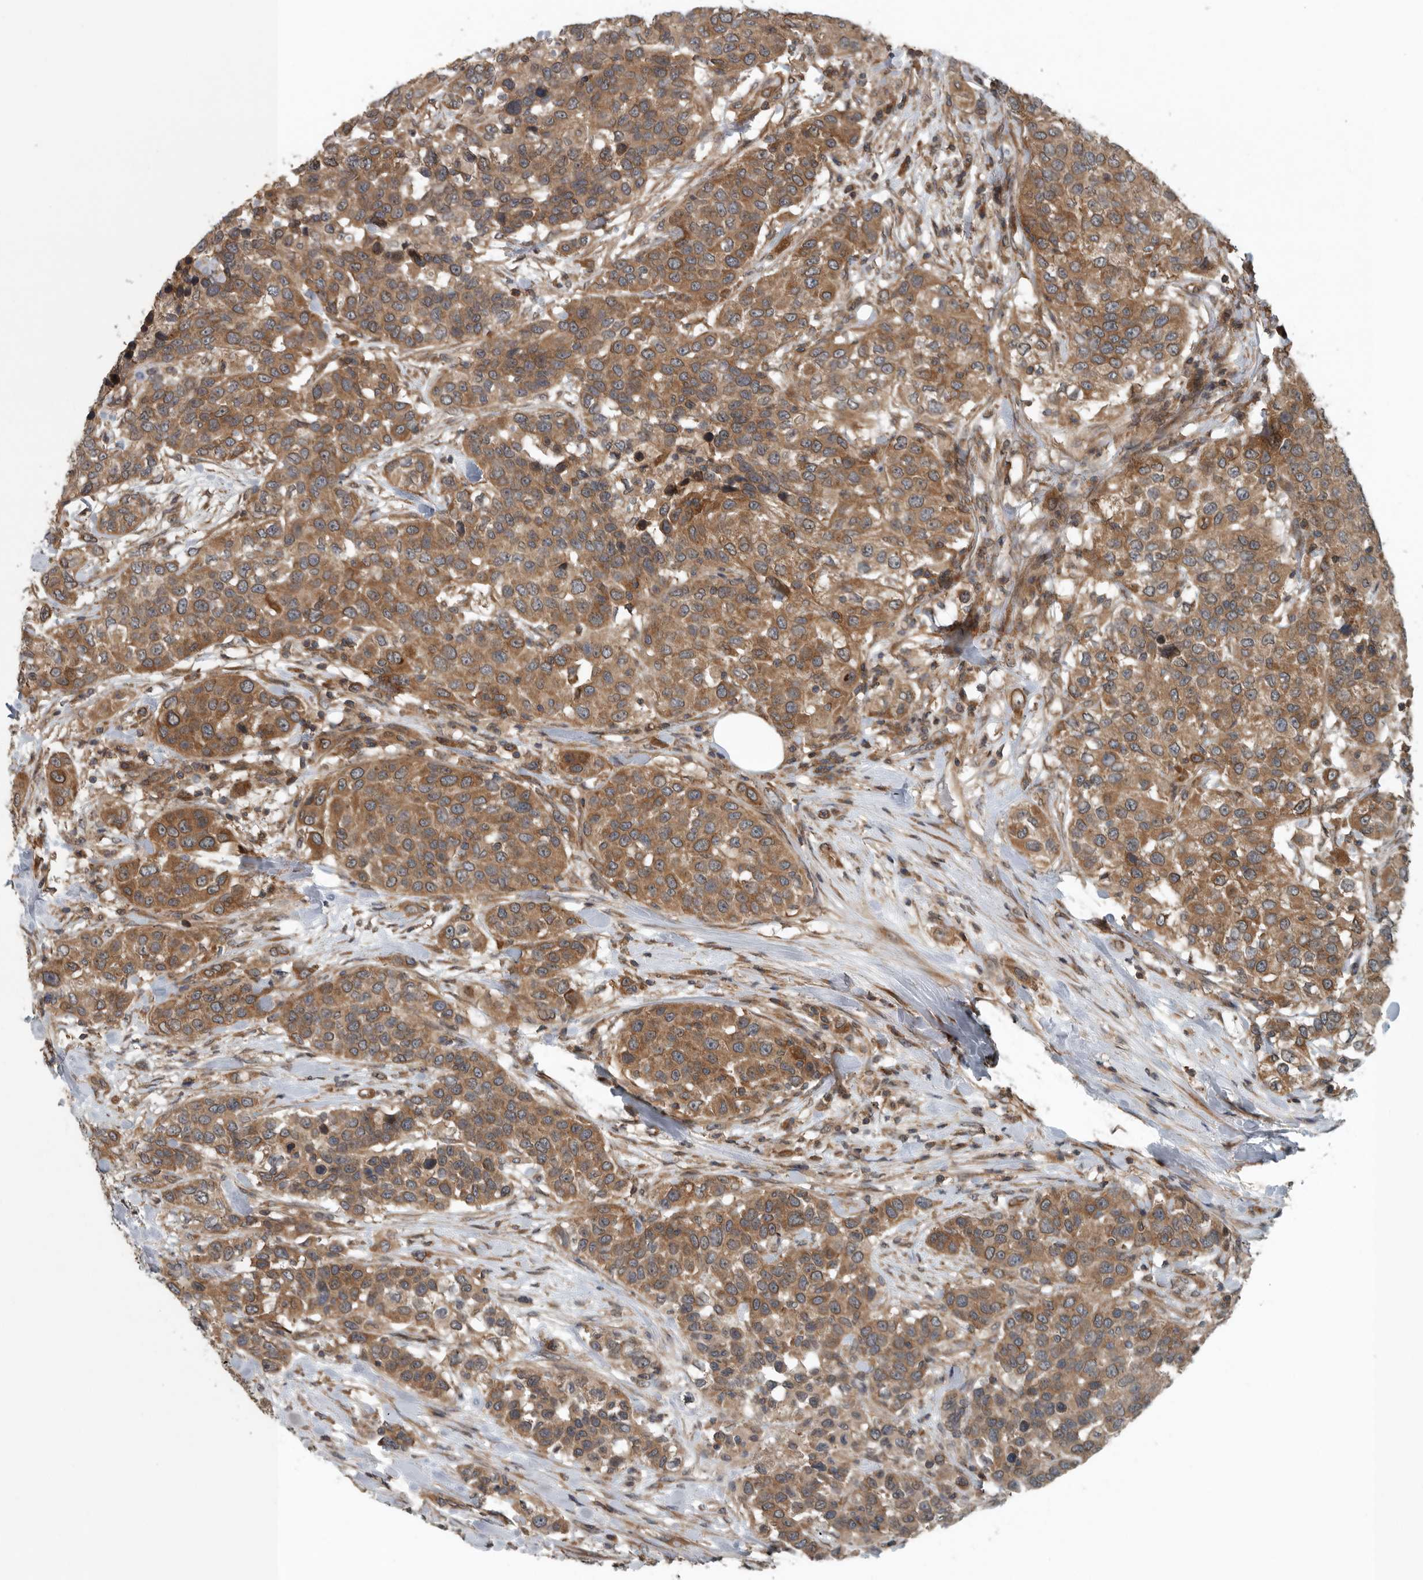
{"staining": {"intensity": "moderate", "quantity": ">75%", "location": "cytoplasmic/membranous"}, "tissue": "urothelial cancer", "cell_type": "Tumor cells", "image_type": "cancer", "snomed": [{"axis": "morphology", "description": "Urothelial carcinoma, High grade"}, {"axis": "topography", "description": "Urinary bladder"}], "caption": "DAB (3,3'-diaminobenzidine) immunohistochemical staining of urothelial cancer exhibits moderate cytoplasmic/membranous protein staining in about >75% of tumor cells.", "gene": "AMFR", "patient": {"sex": "female", "age": 80}}